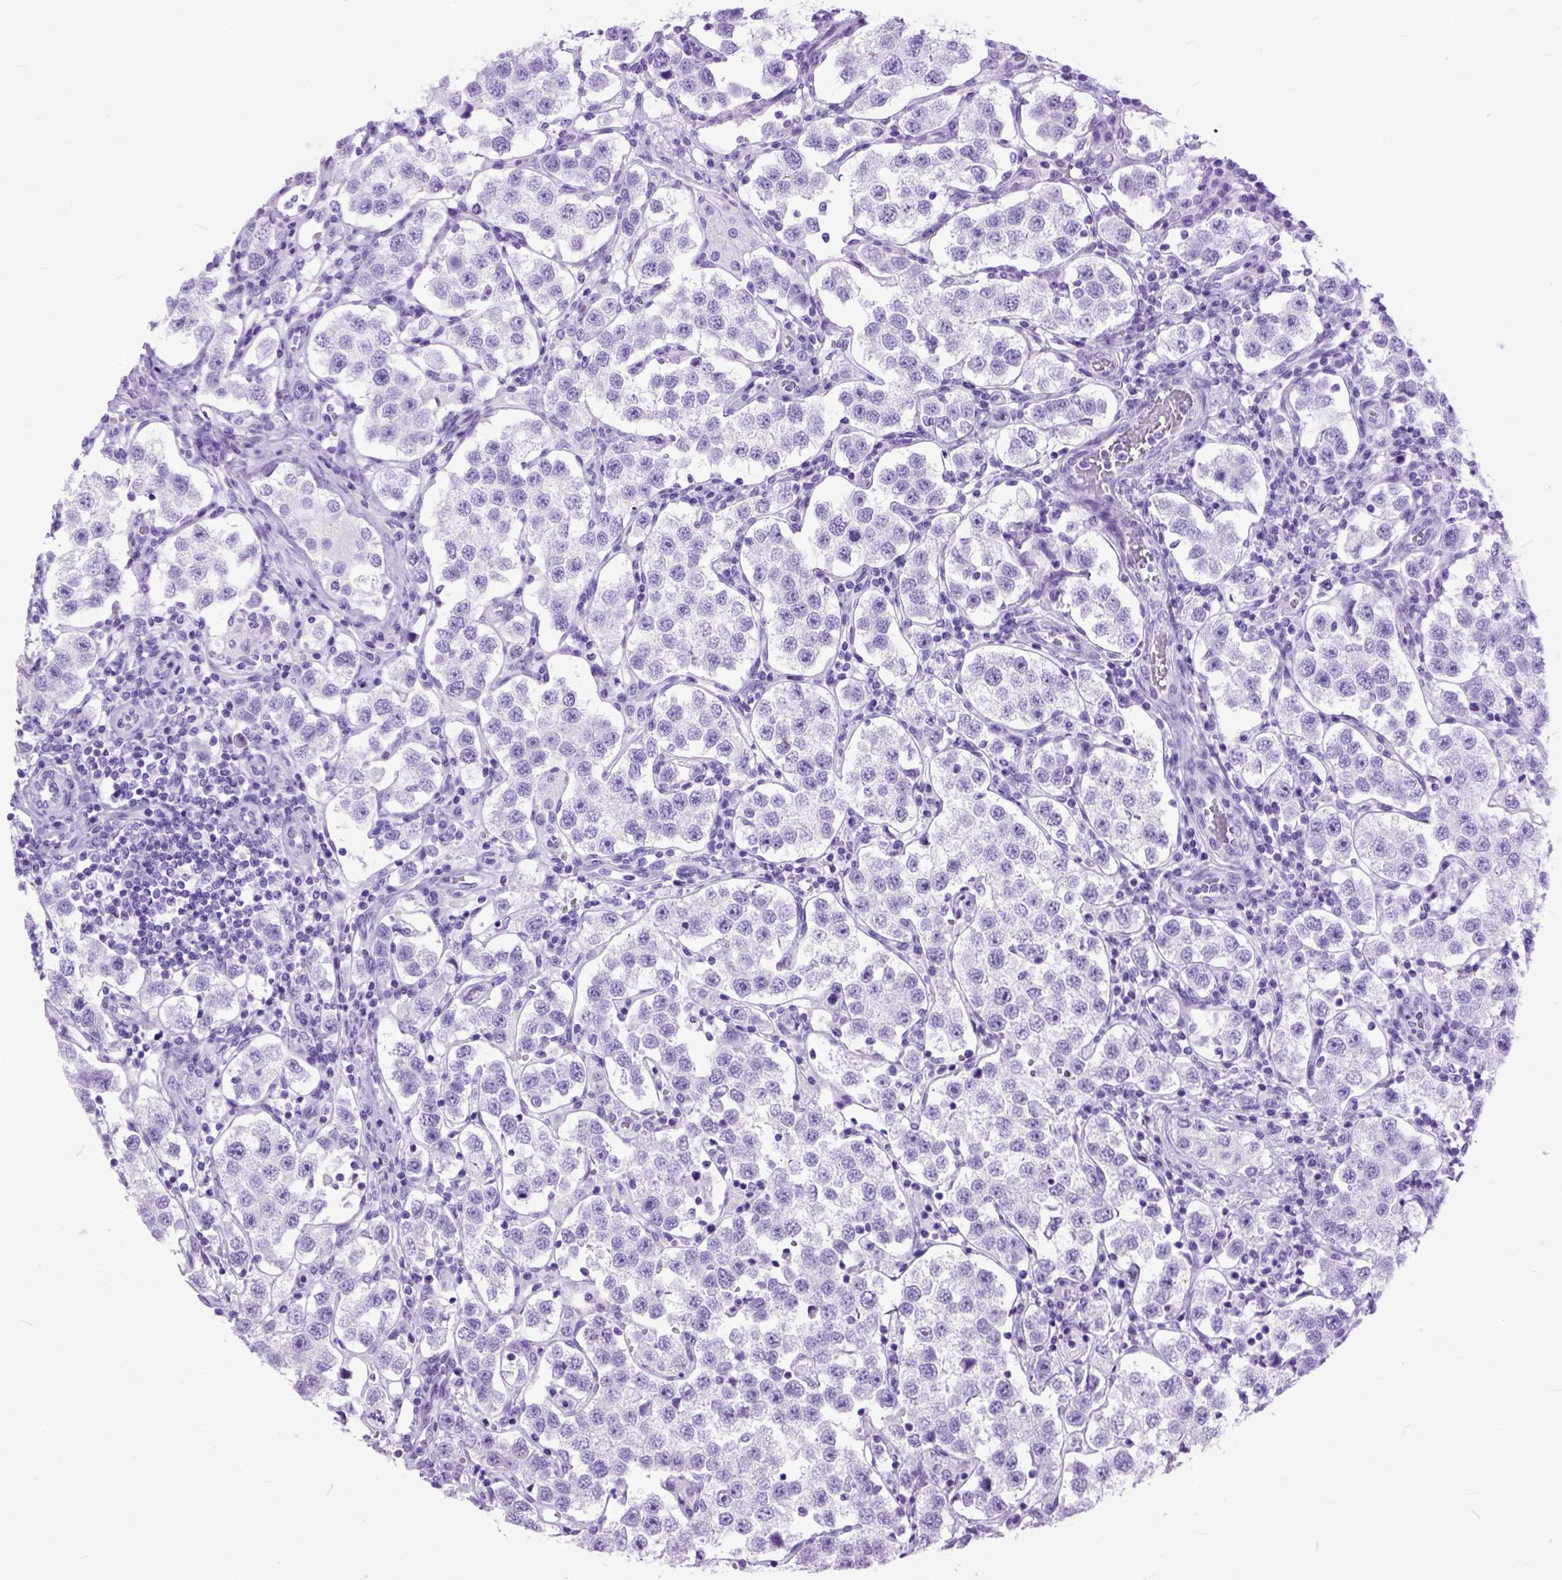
{"staining": {"intensity": "negative", "quantity": "none", "location": "none"}, "tissue": "testis cancer", "cell_type": "Tumor cells", "image_type": "cancer", "snomed": [{"axis": "morphology", "description": "Seminoma, NOS"}, {"axis": "topography", "description": "Testis"}], "caption": "There is no significant staining in tumor cells of testis cancer.", "gene": "GNGT1", "patient": {"sex": "male", "age": 37}}